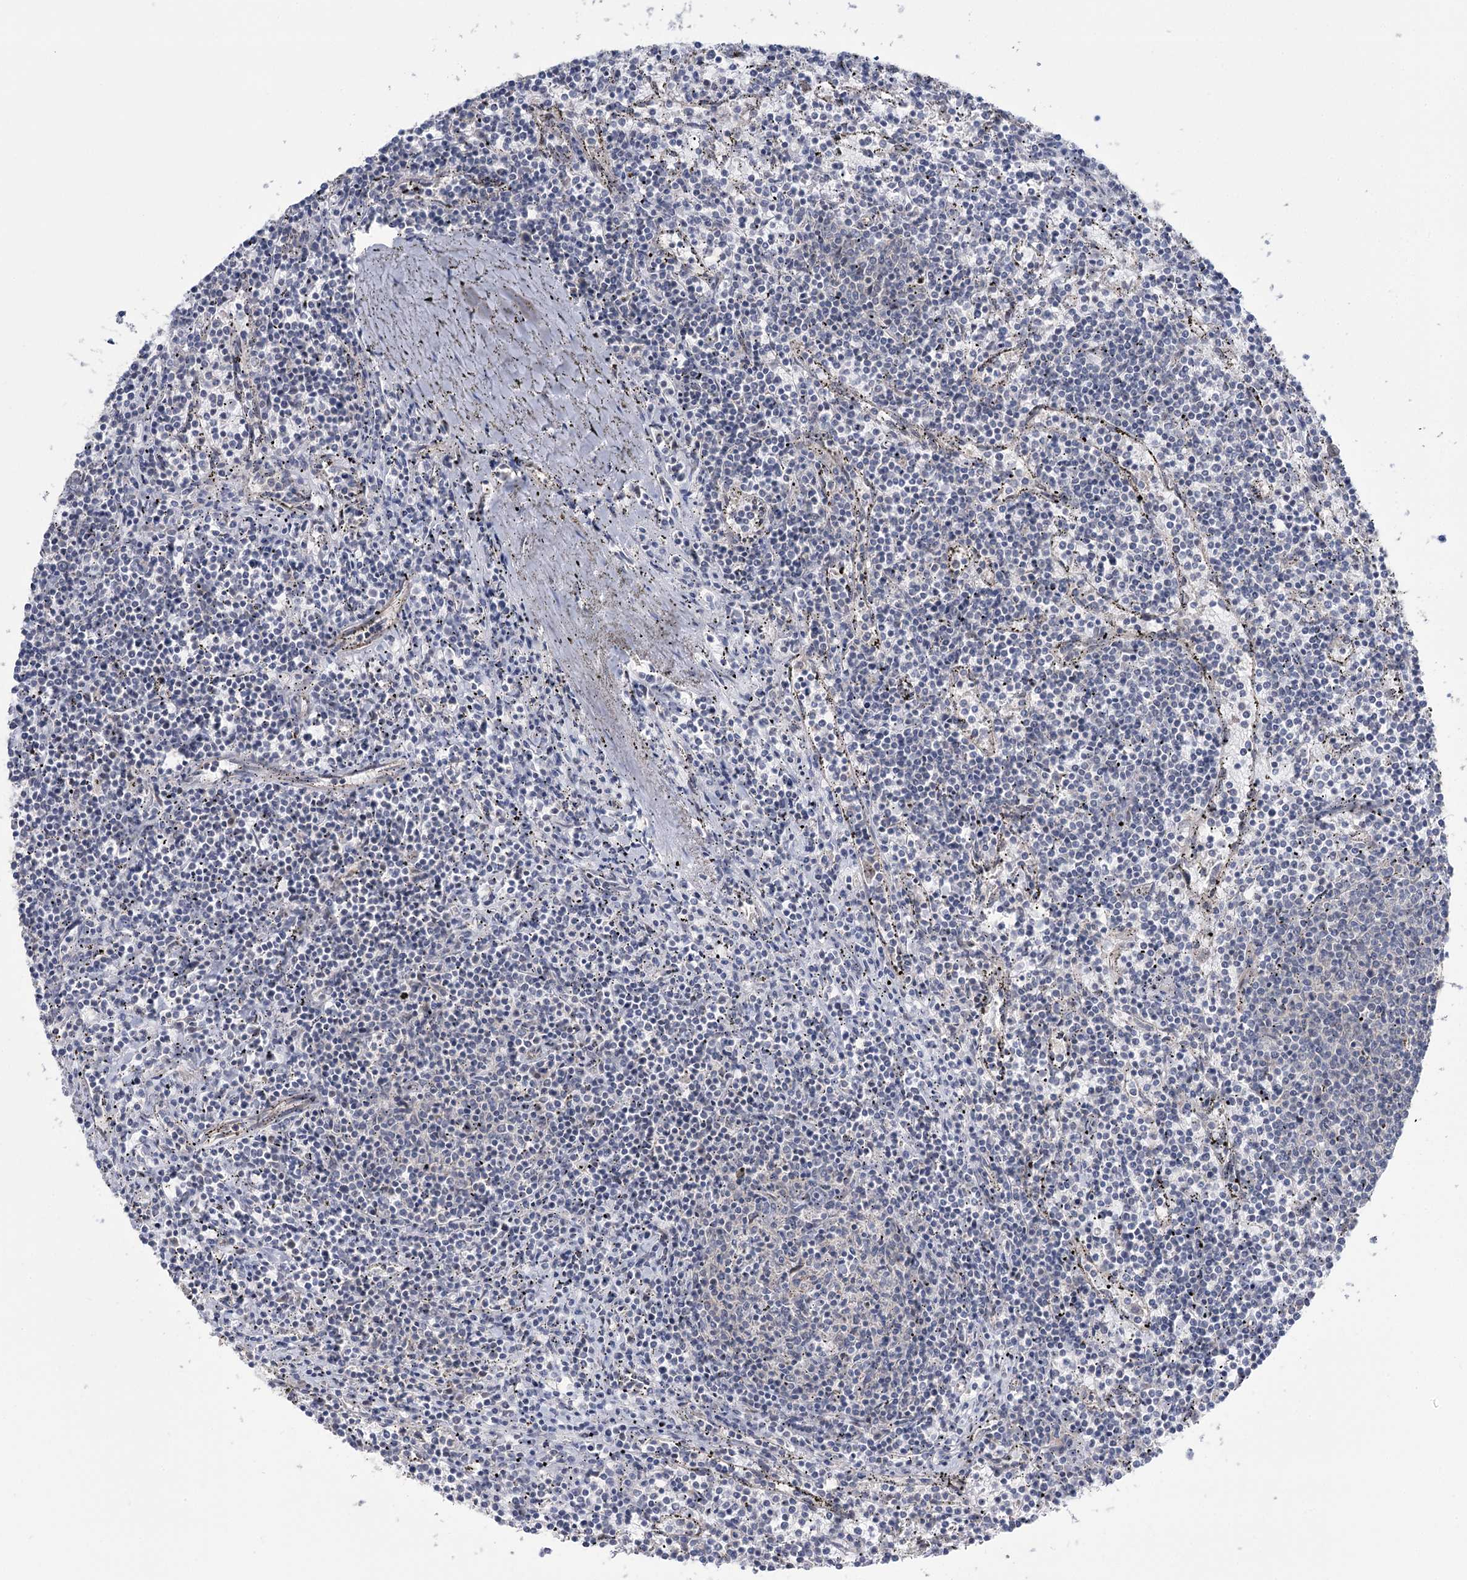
{"staining": {"intensity": "negative", "quantity": "none", "location": "none"}, "tissue": "lymphoma", "cell_type": "Tumor cells", "image_type": "cancer", "snomed": [{"axis": "morphology", "description": "Malignant lymphoma, non-Hodgkin's type, Low grade"}, {"axis": "topography", "description": "Spleen"}], "caption": "Immunohistochemistry (IHC) image of human lymphoma stained for a protein (brown), which demonstrates no expression in tumor cells. (DAB IHC, high magnification).", "gene": "PHYHIPL", "patient": {"sex": "female", "age": 50}}